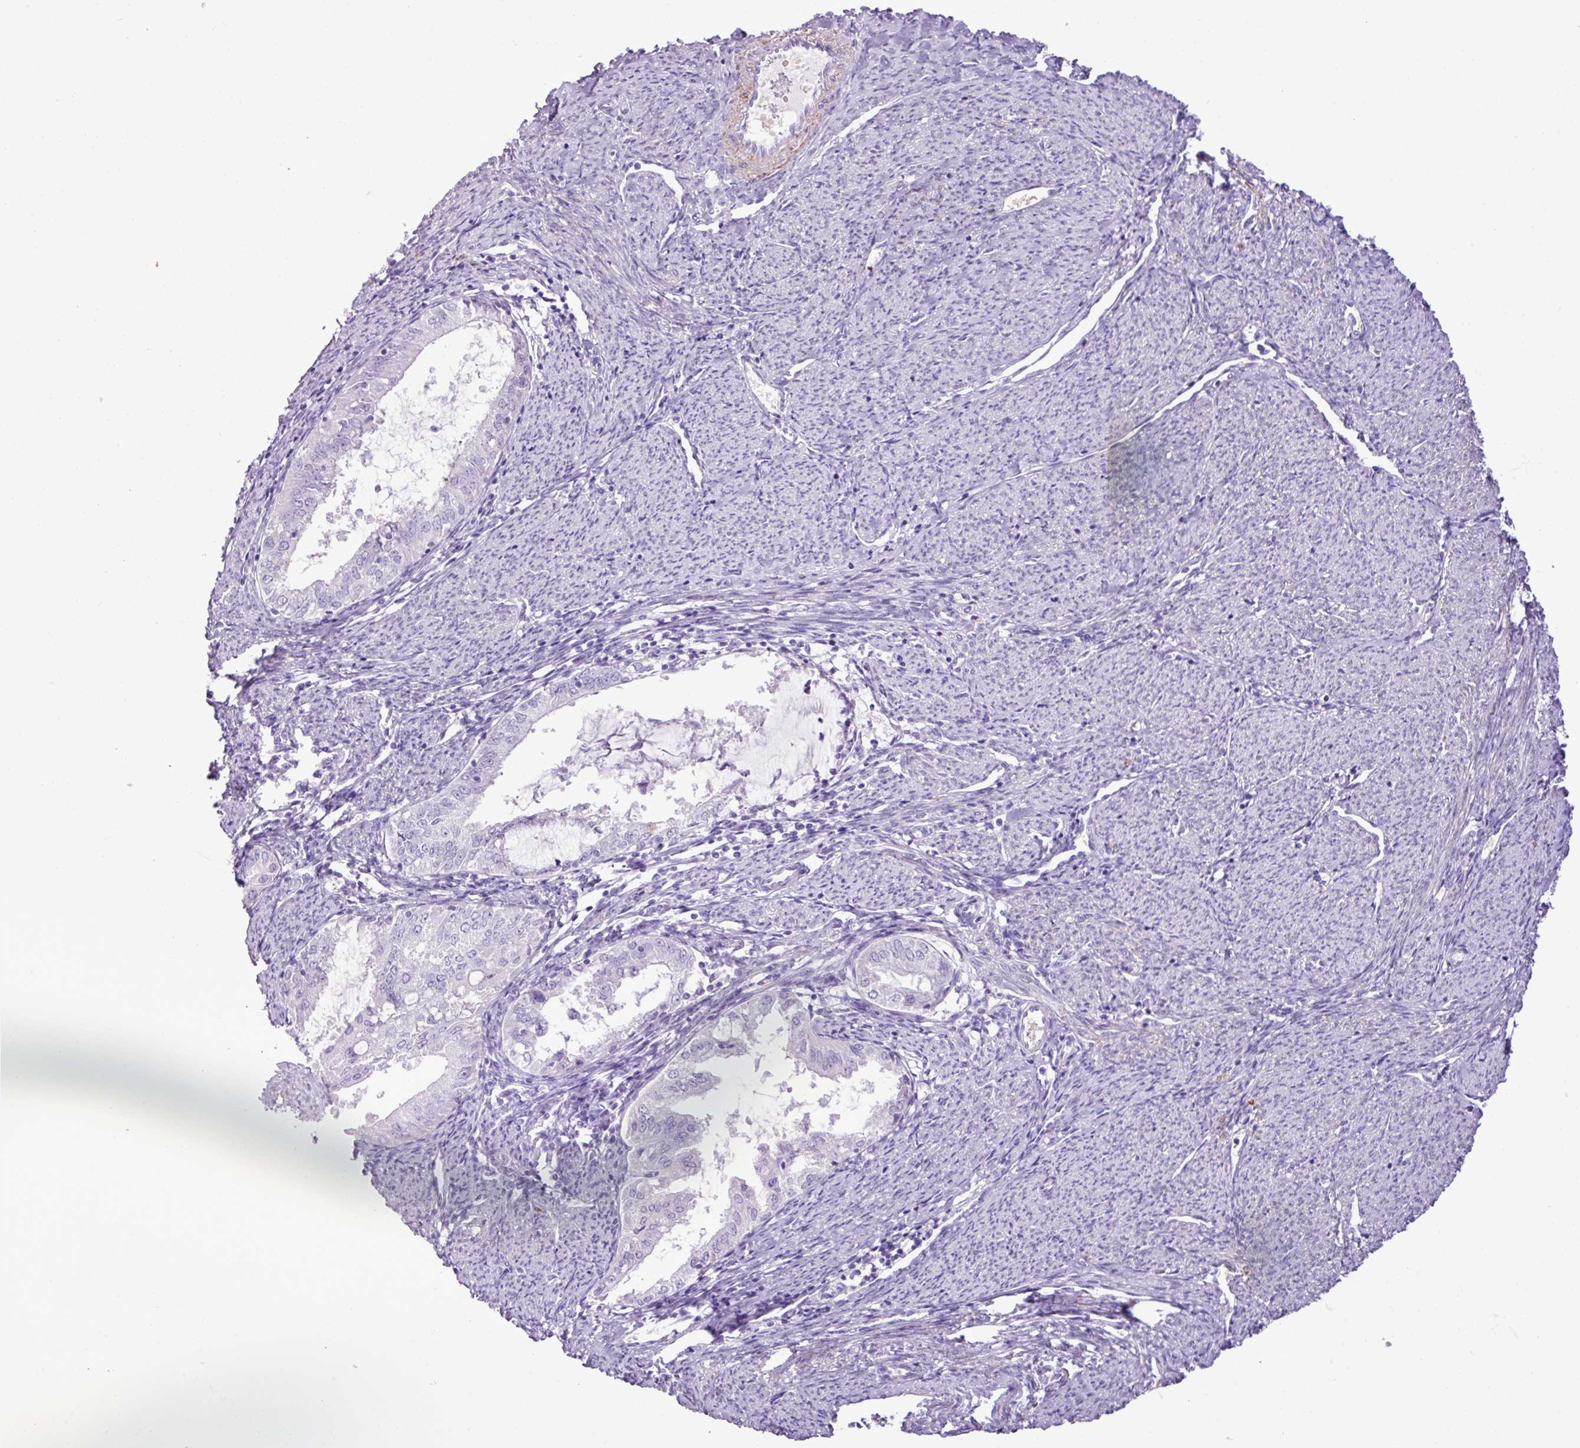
{"staining": {"intensity": "negative", "quantity": "none", "location": "none"}, "tissue": "endometrial cancer", "cell_type": "Tumor cells", "image_type": "cancer", "snomed": [{"axis": "morphology", "description": "Adenocarcinoma, NOS"}, {"axis": "topography", "description": "Endometrium"}], "caption": "A high-resolution photomicrograph shows IHC staining of adenocarcinoma (endometrial), which reveals no significant staining in tumor cells.", "gene": "ZSCAN5A", "patient": {"sex": "female", "age": 70}}